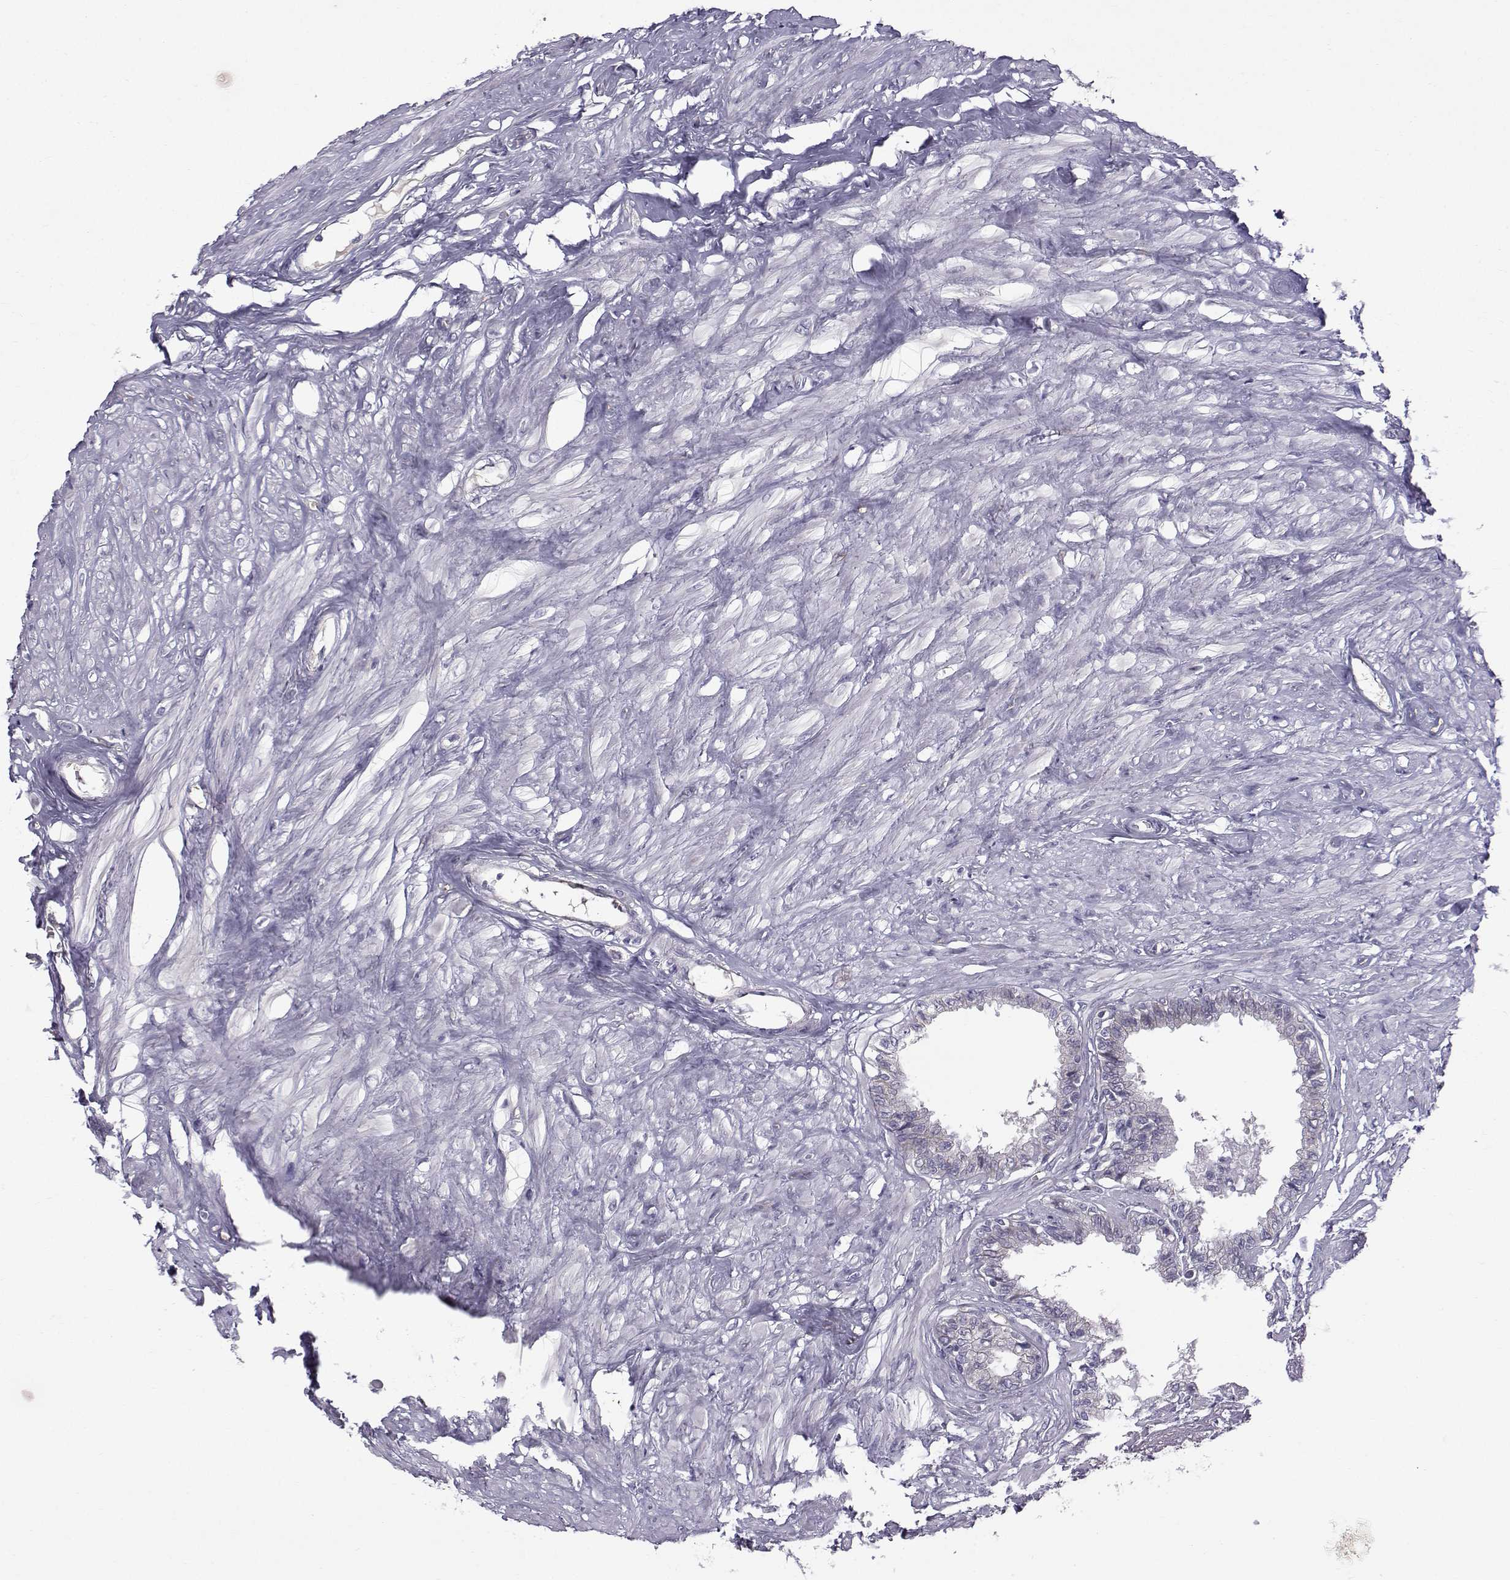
{"staining": {"intensity": "moderate", "quantity": "<25%", "location": "cytoplasmic/membranous"}, "tissue": "seminal vesicle", "cell_type": "Glandular cells", "image_type": "normal", "snomed": [{"axis": "morphology", "description": "Normal tissue, NOS"}, {"axis": "morphology", "description": "Urothelial carcinoma, NOS"}, {"axis": "topography", "description": "Urinary bladder"}, {"axis": "topography", "description": "Seminal veicle"}], "caption": "Protein staining exhibits moderate cytoplasmic/membranous staining in approximately <25% of glandular cells in normal seminal vesicle. The protein of interest is stained brown, and the nuclei are stained in blue (DAB (3,3'-diaminobenzidine) IHC with brightfield microscopy, high magnification).", "gene": "QPCT", "patient": {"sex": "male", "age": 76}}